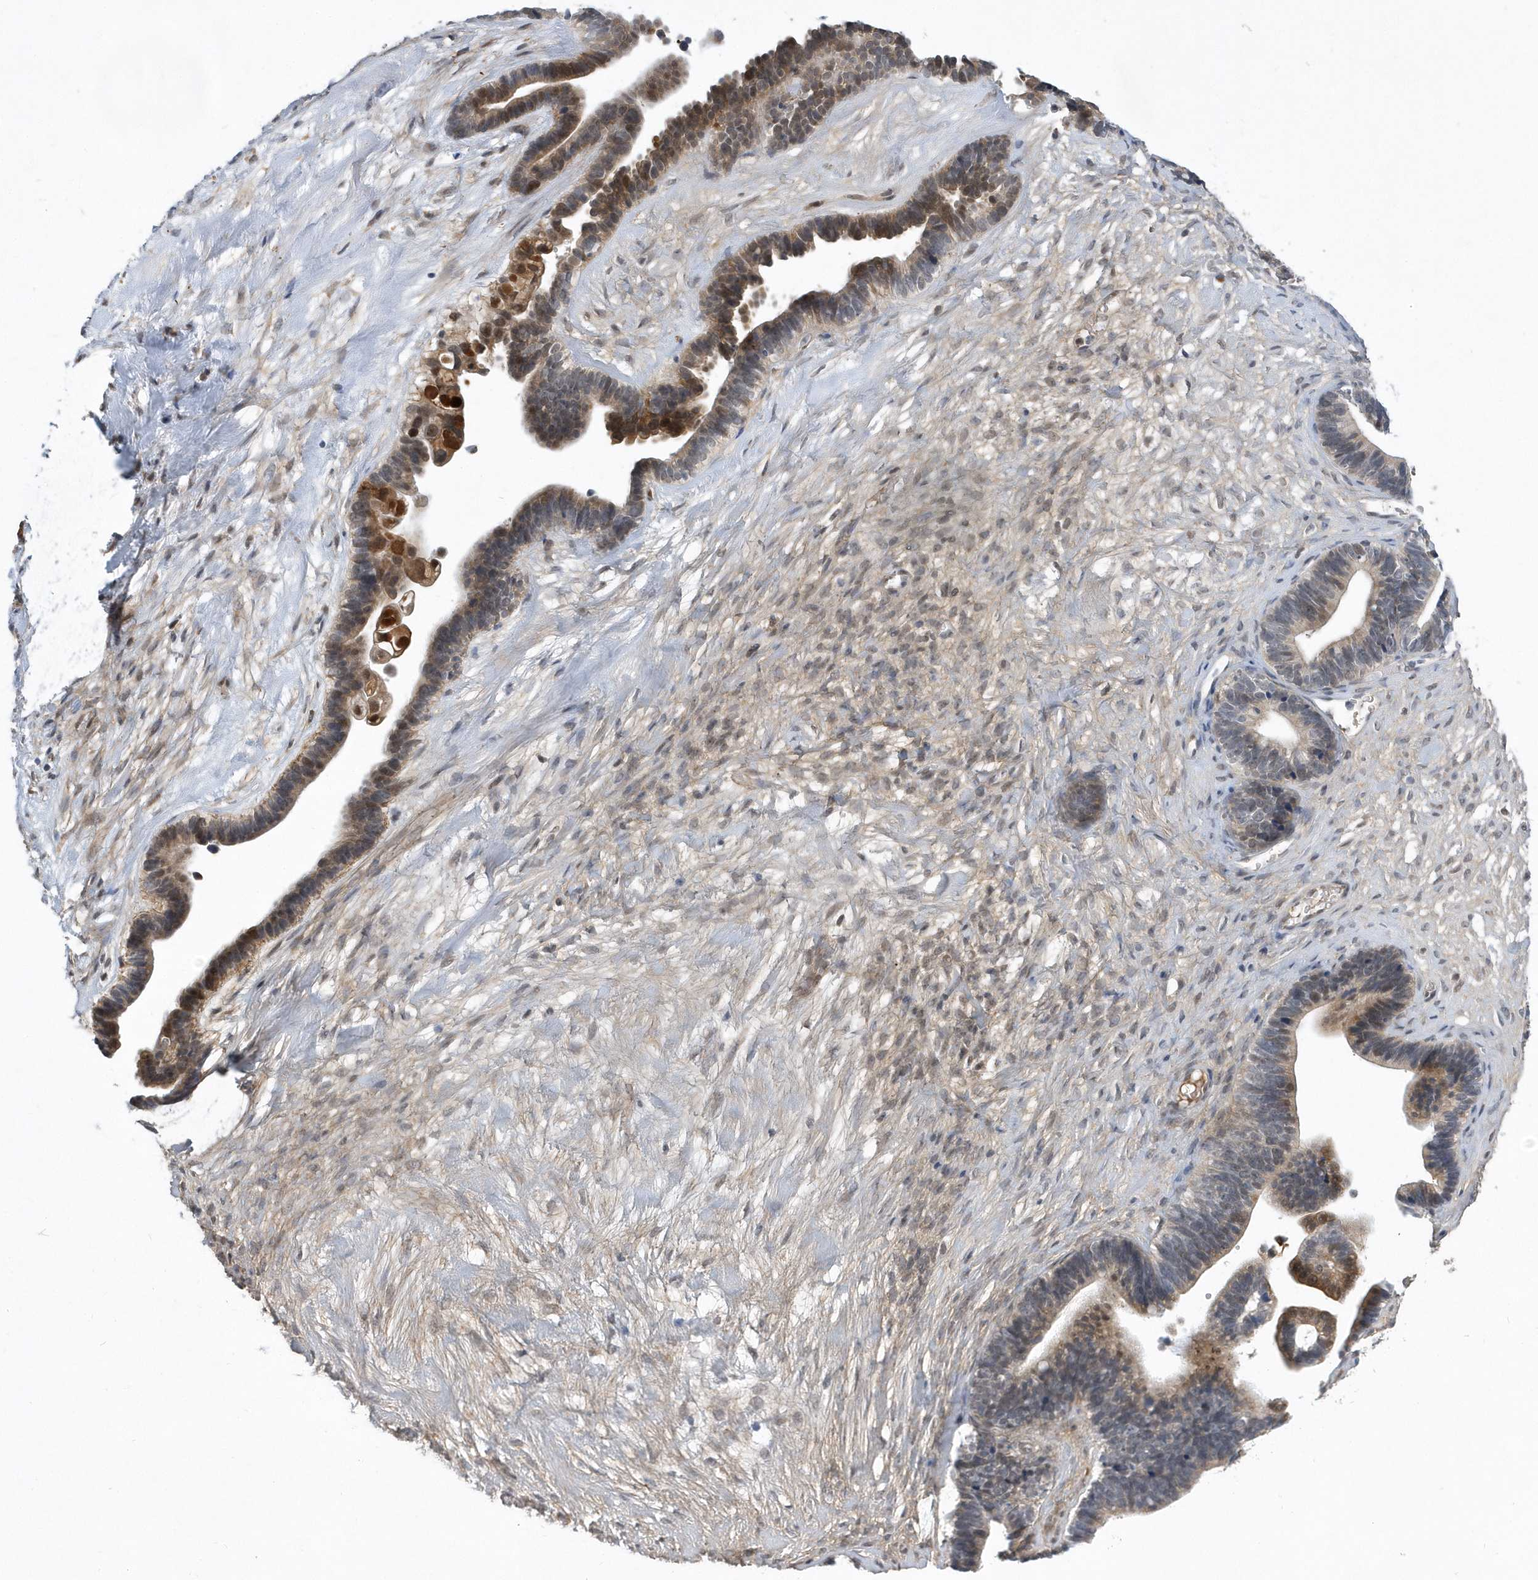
{"staining": {"intensity": "moderate", "quantity": ">75%", "location": "cytoplasmic/membranous,nuclear"}, "tissue": "ovarian cancer", "cell_type": "Tumor cells", "image_type": "cancer", "snomed": [{"axis": "morphology", "description": "Cystadenocarcinoma, serous, NOS"}, {"axis": "topography", "description": "Ovary"}], "caption": "A histopathology image showing moderate cytoplasmic/membranous and nuclear positivity in about >75% of tumor cells in ovarian cancer, as visualized by brown immunohistochemical staining.", "gene": "FAM217A", "patient": {"sex": "female", "age": 56}}